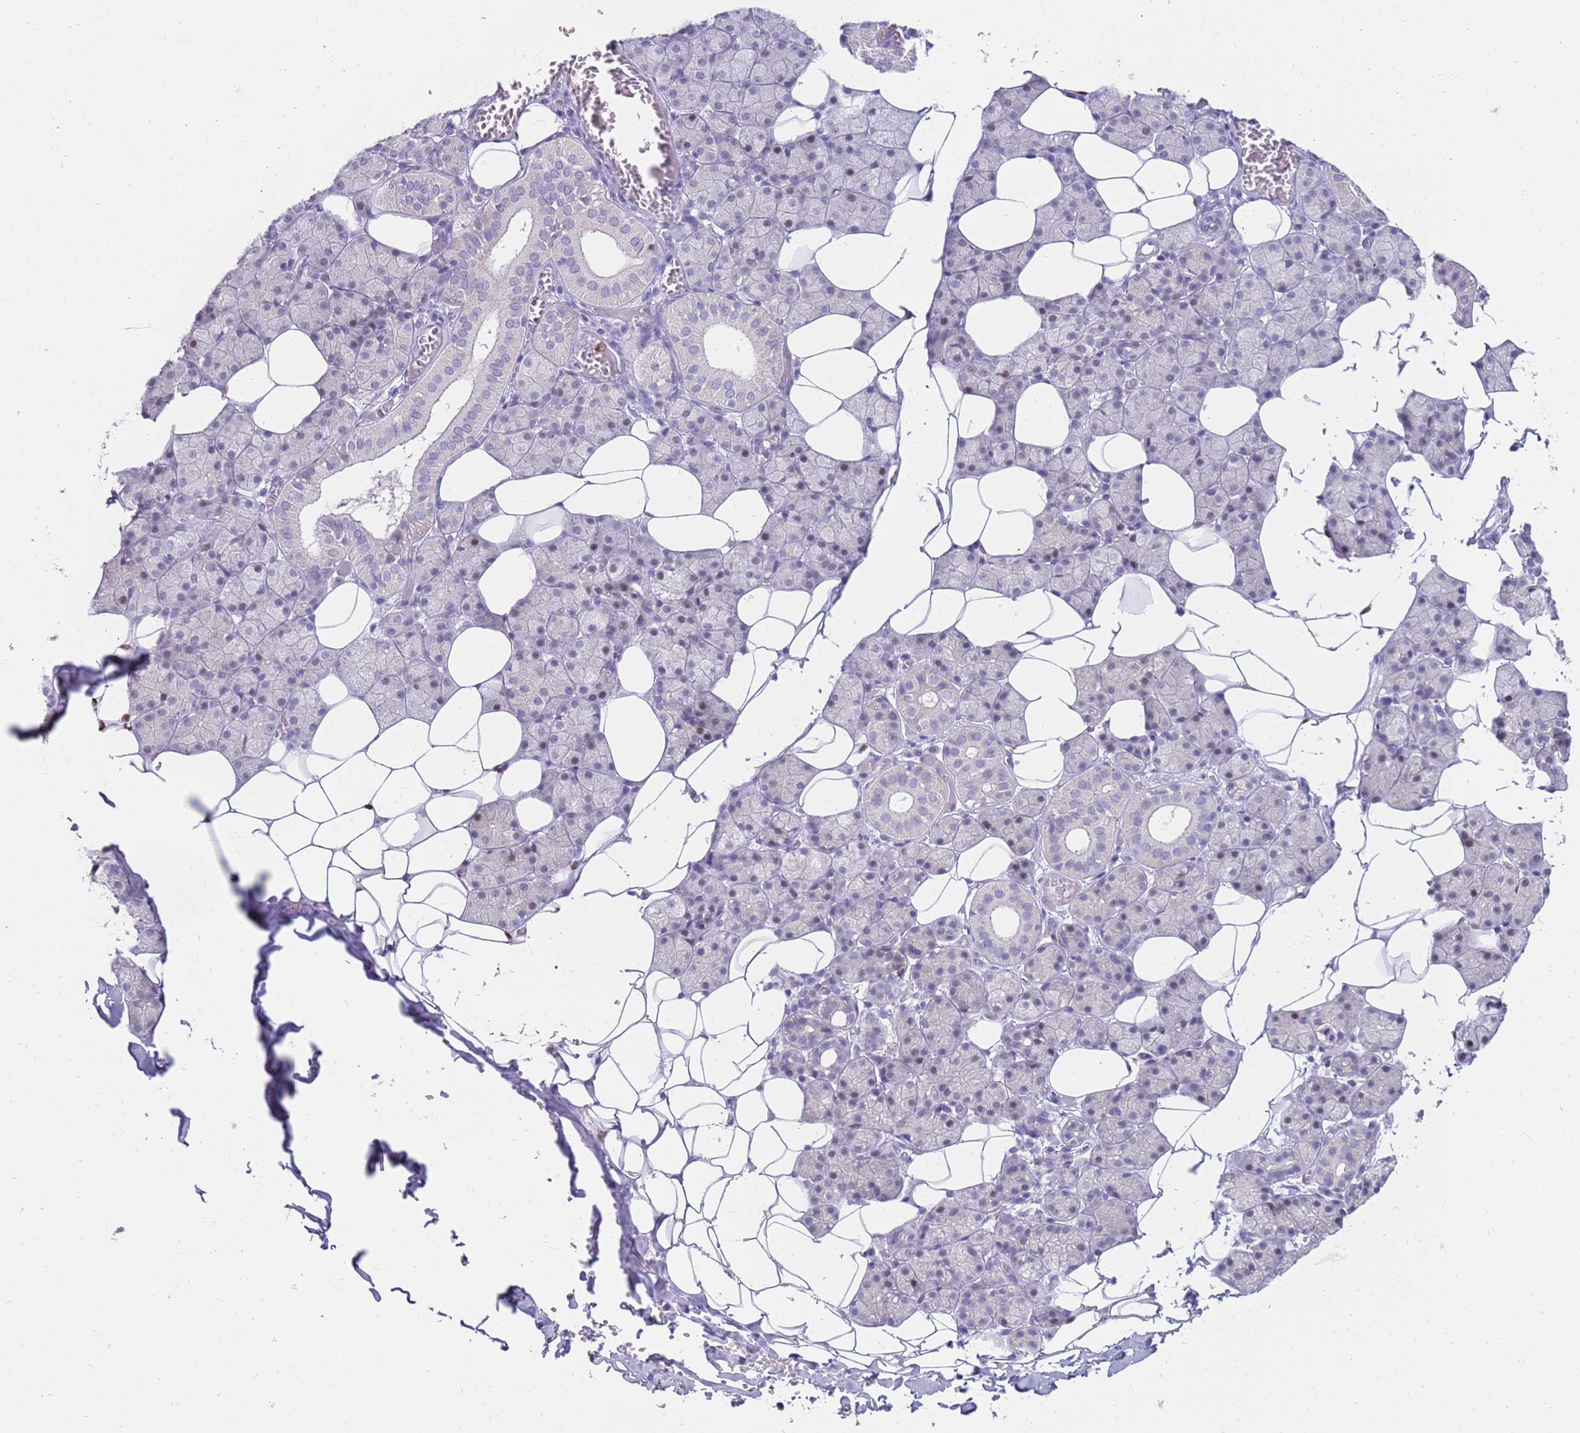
{"staining": {"intensity": "negative", "quantity": "none", "location": "none"}, "tissue": "salivary gland", "cell_type": "Glandular cells", "image_type": "normal", "snomed": [{"axis": "morphology", "description": "Normal tissue, NOS"}, {"axis": "topography", "description": "Salivary gland"}], "caption": "Immunohistochemical staining of benign salivary gland exhibits no significant staining in glandular cells.", "gene": "STK25", "patient": {"sex": "female", "age": 33}}